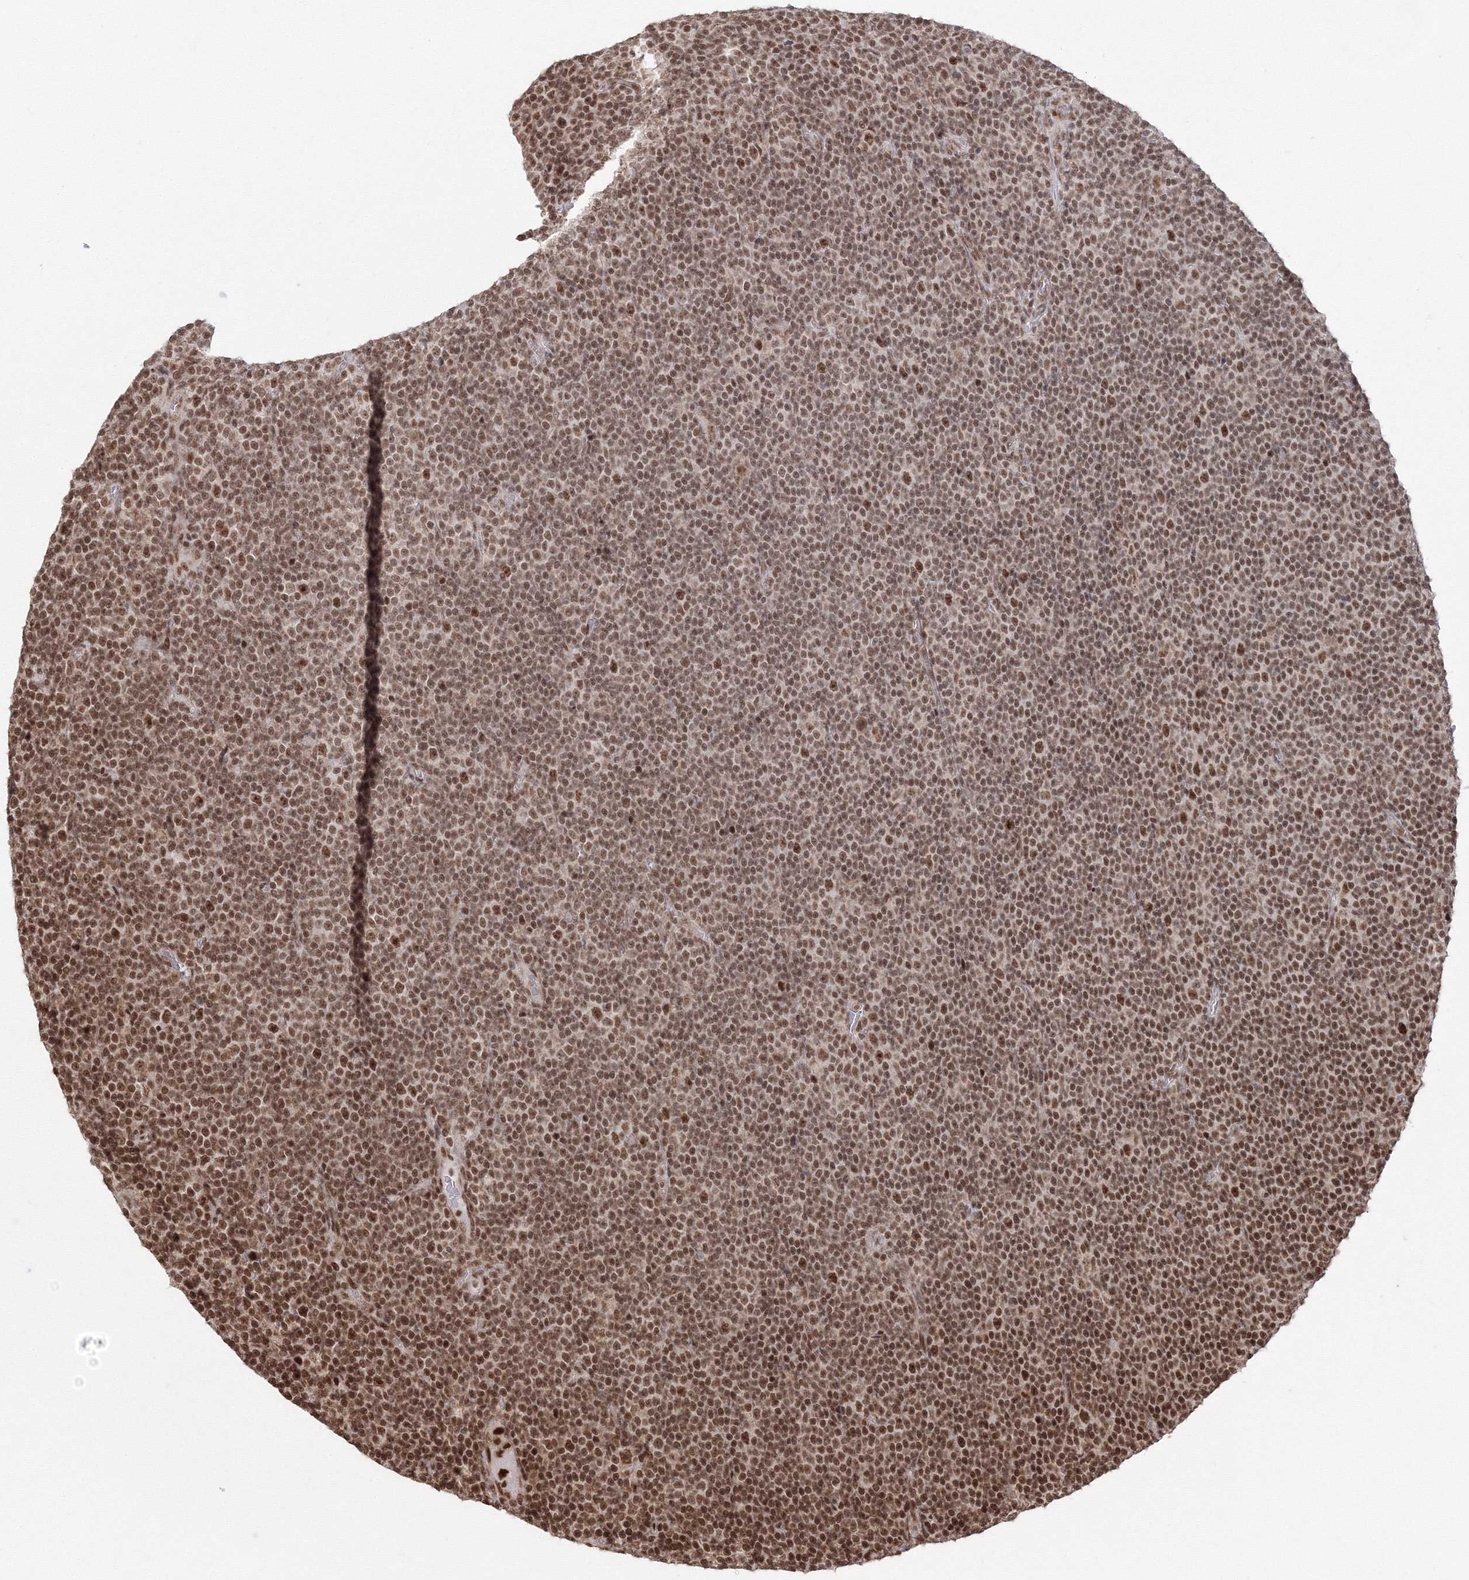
{"staining": {"intensity": "moderate", "quantity": ">75%", "location": "nuclear"}, "tissue": "lymphoma", "cell_type": "Tumor cells", "image_type": "cancer", "snomed": [{"axis": "morphology", "description": "Malignant lymphoma, non-Hodgkin's type, Low grade"}, {"axis": "topography", "description": "Lymph node"}], "caption": "IHC image of neoplastic tissue: lymphoma stained using immunohistochemistry displays medium levels of moderate protein expression localized specifically in the nuclear of tumor cells, appearing as a nuclear brown color.", "gene": "KIF20A", "patient": {"sex": "female", "age": 67}}